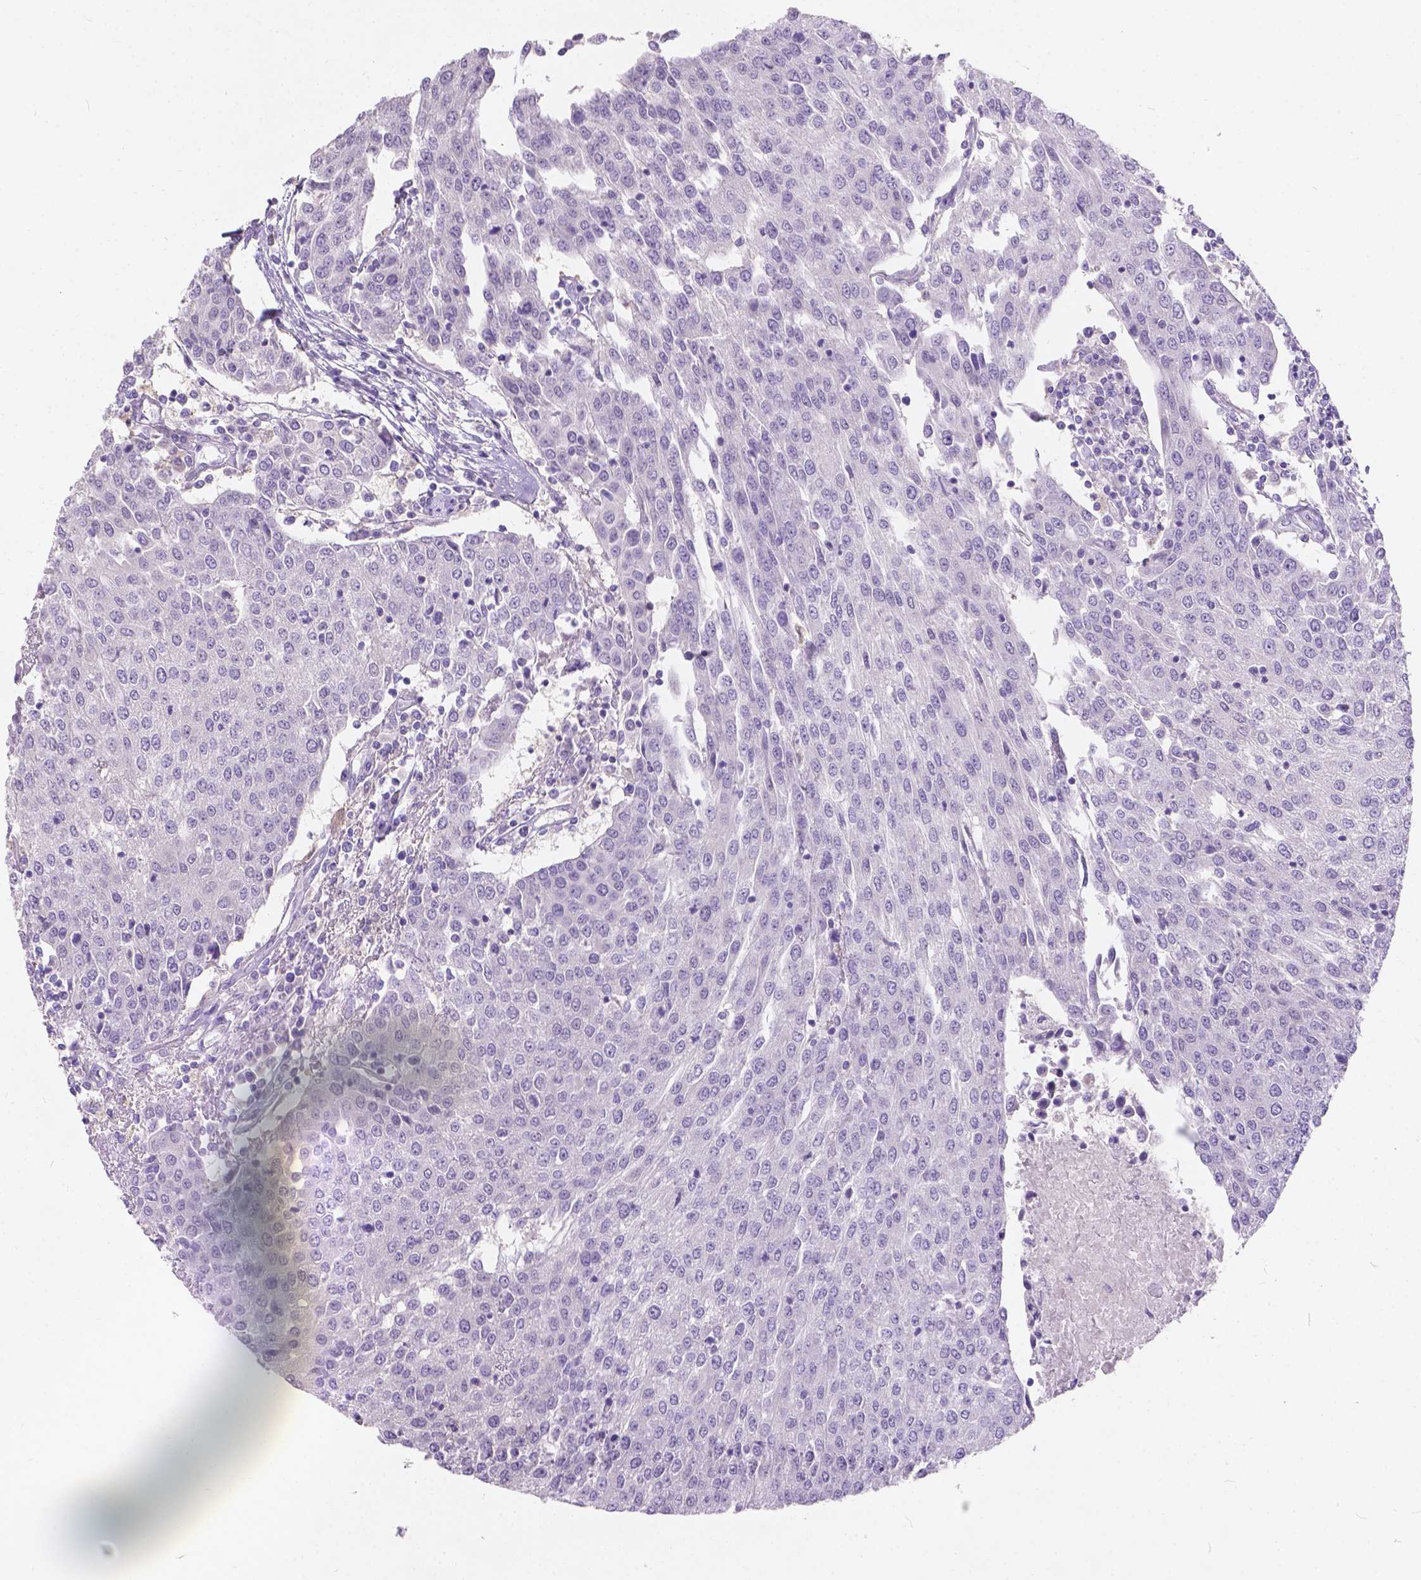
{"staining": {"intensity": "negative", "quantity": "none", "location": "none"}, "tissue": "urothelial cancer", "cell_type": "Tumor cells", "image_type": "cancer", "snomed": [{"axis": "morphology", "description": "Urothelial carcinoma, High grade"}, {"axis": "topography", "description": "Urinary bladder"}], "caption": "Tumor cells show no significant staining in urothelial cancer.", "gene": "PEX11G", "patient": {"sex": "female", "age": 85}}